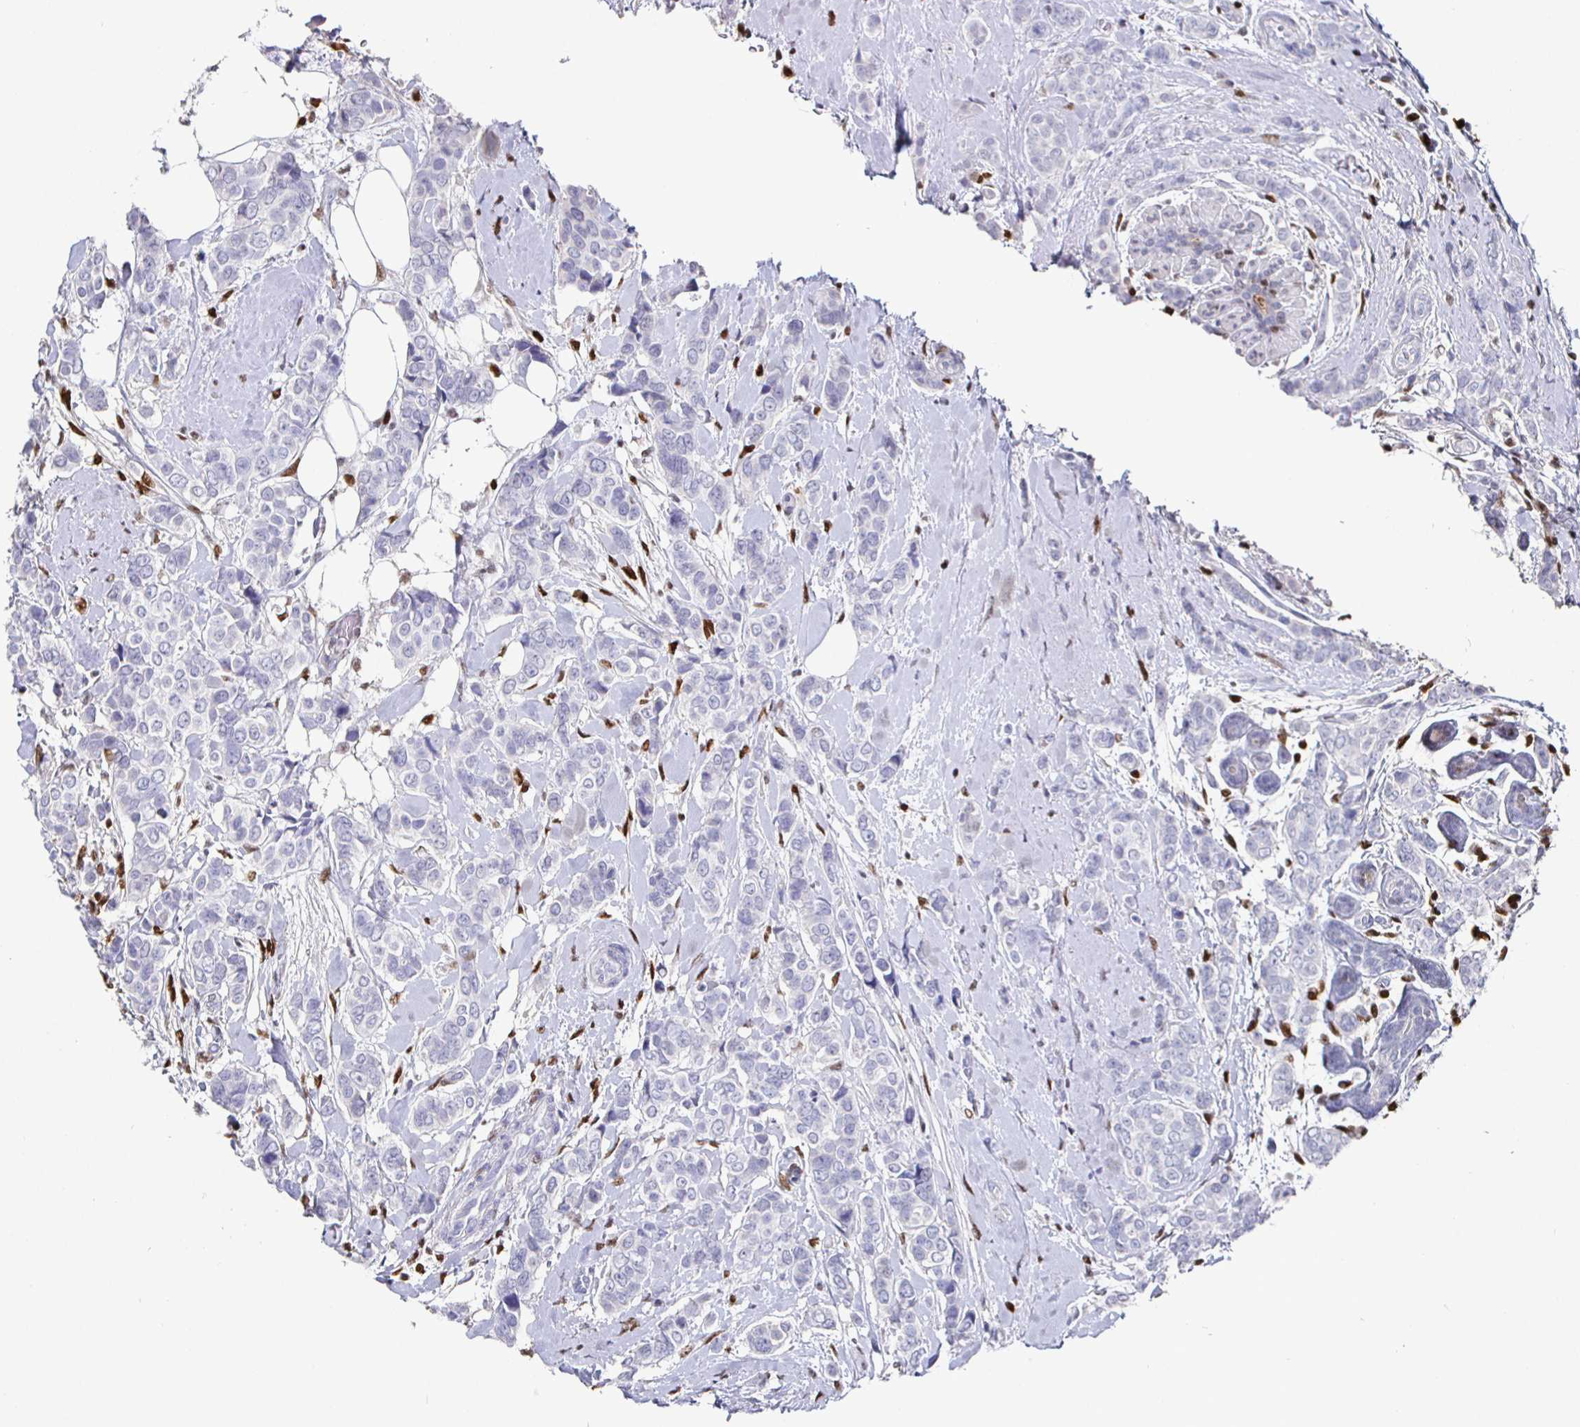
{"staining": {"intensity": "negative", "quantity": "none", "location": "none"}, "tissue": "breast cancer", "cell_type": "Tumor cells", "image_type": "cancer", "snomed": [{"axis": "morphology", "description": "Lobular carcinoma"}, {"axis": "topography", "description": "Breast"}], "caption": "A micrograph of human breast cancer is negative for staining in tumor cells.", "gene": "RUNX2", "patient": {"sex": "female", "age": 51}}